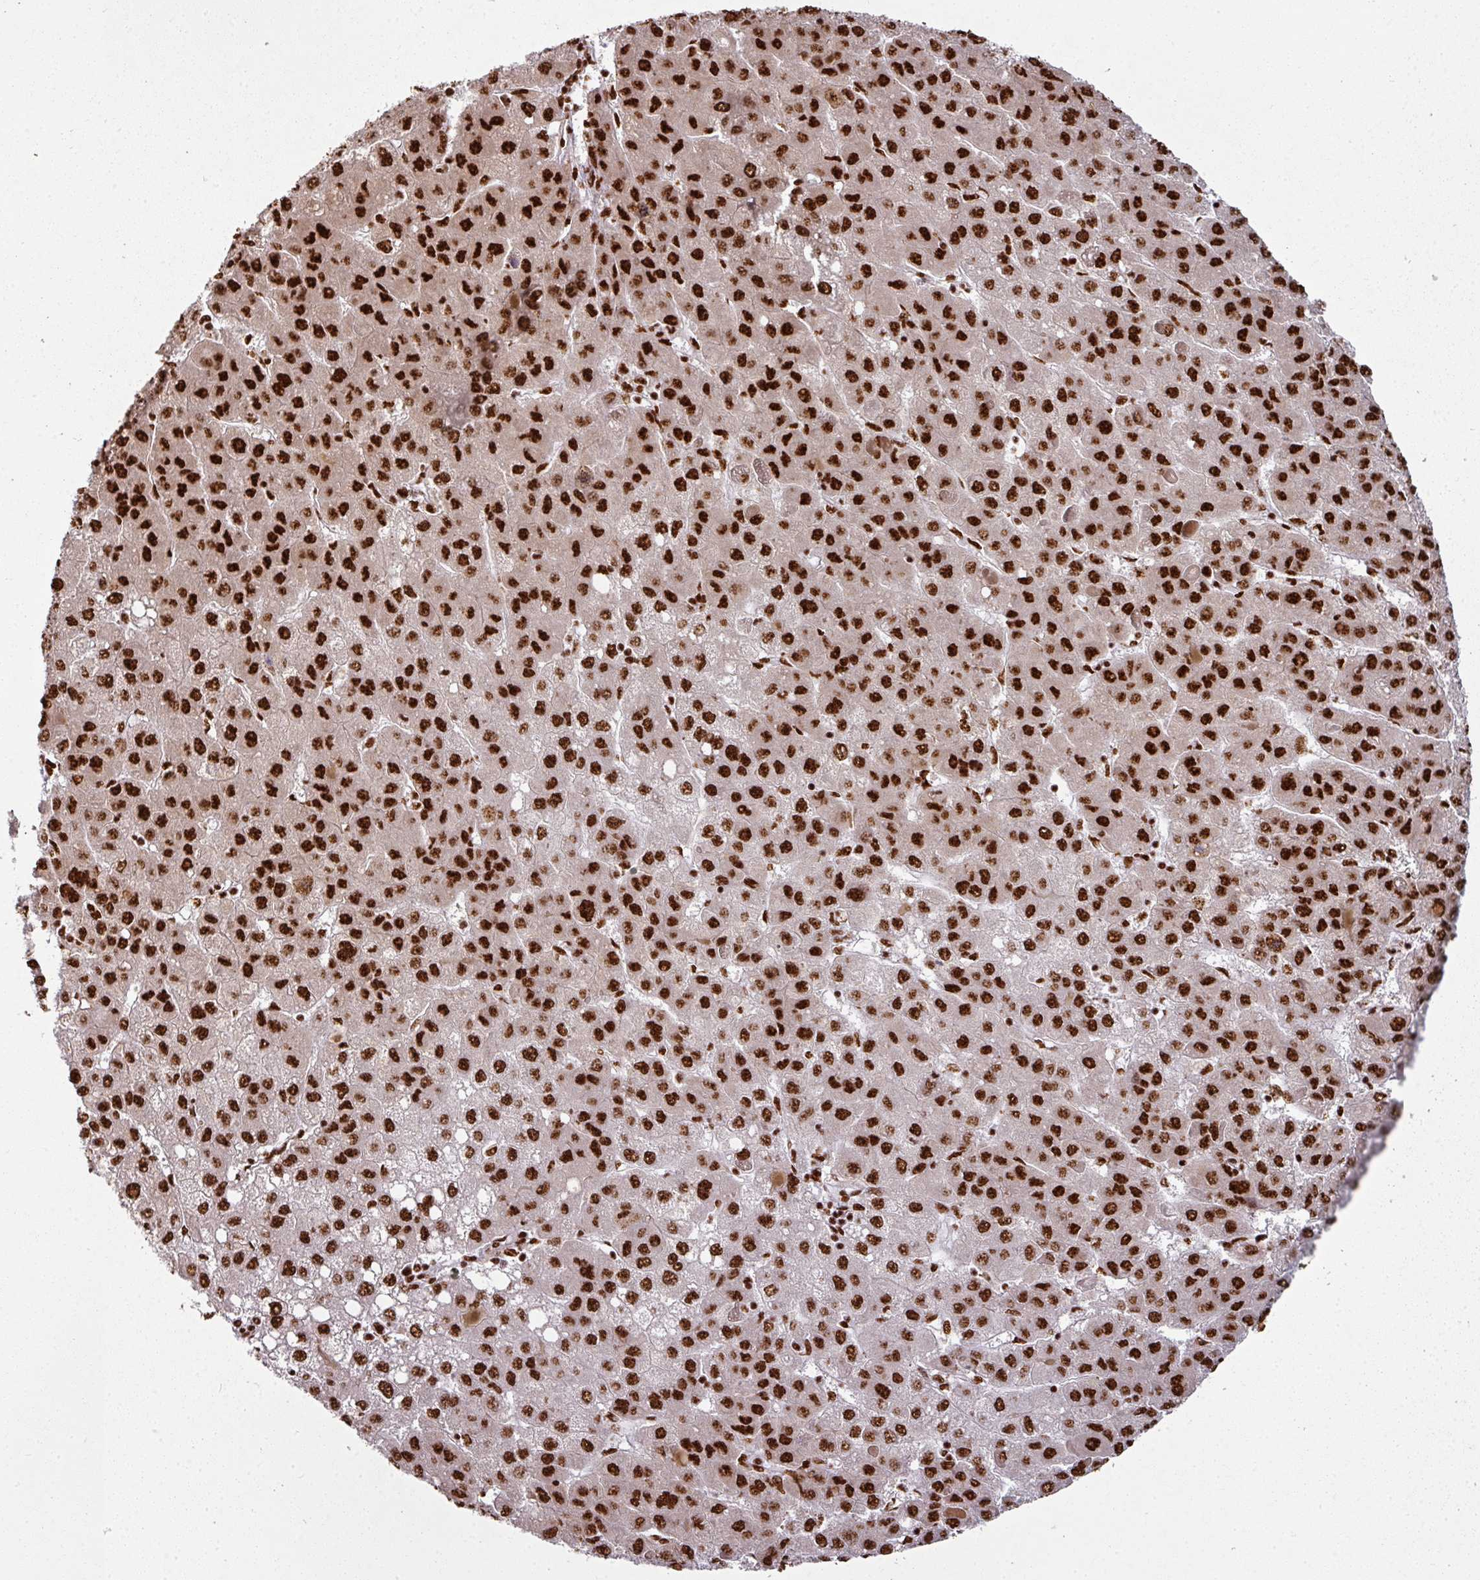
{"staining": {"intensity": "strong", "quantity": ">75%", "location": "nuclear"}, "tissue": "liver cancer", "cell_type": "Tumor cells", "image_type": "cancer", "snomed": [{"axis": "morphology", "description": "Carcinoma, Hepatocellular, NOS"}, {"axis": "topography", "description": "Liver"}], "caption": "Protein staining exhibits strong nuclear positivity in approximately >75% of tumor cells in hepatocellular carcinoma (liver).", "gene": "SIK3", "patient": {"sex": "female", "age": 82}}